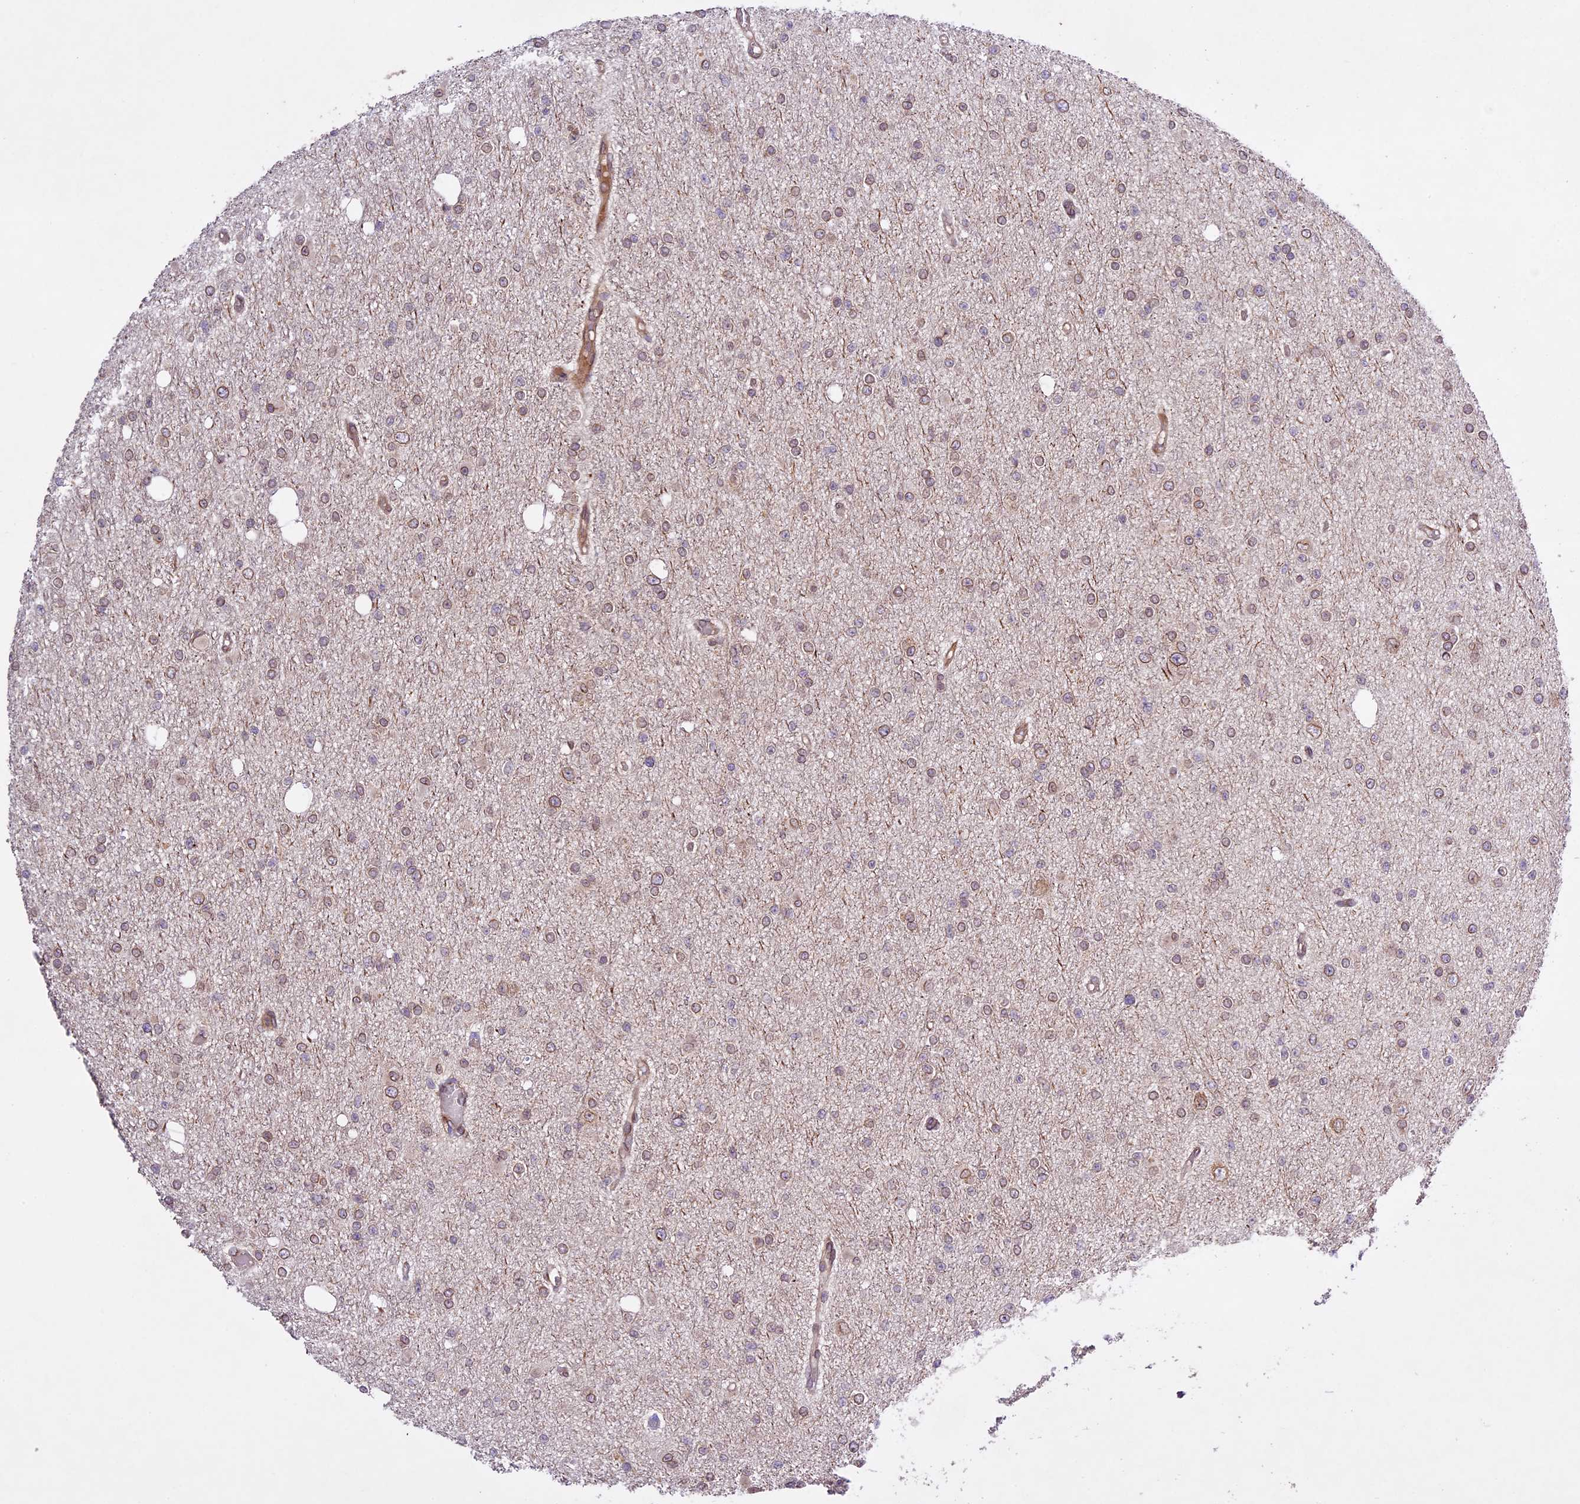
{"staining": {"intensity": "negative", "quantity": "none", "location": "none"}, "tissue": "glioma", "cell_type": "Tumor cells", "image_type": "cancer", "snomed": [{"axis": "morphology", "description": "Glioma, malignant, Low grade"}, {"axis": "topography", "description": "Brain"}], "caption": "IHC of glioma demonstrates no expression in tumor cells.", "gene": "DGKH", "patient": {"sex": "female", "age": 22}}